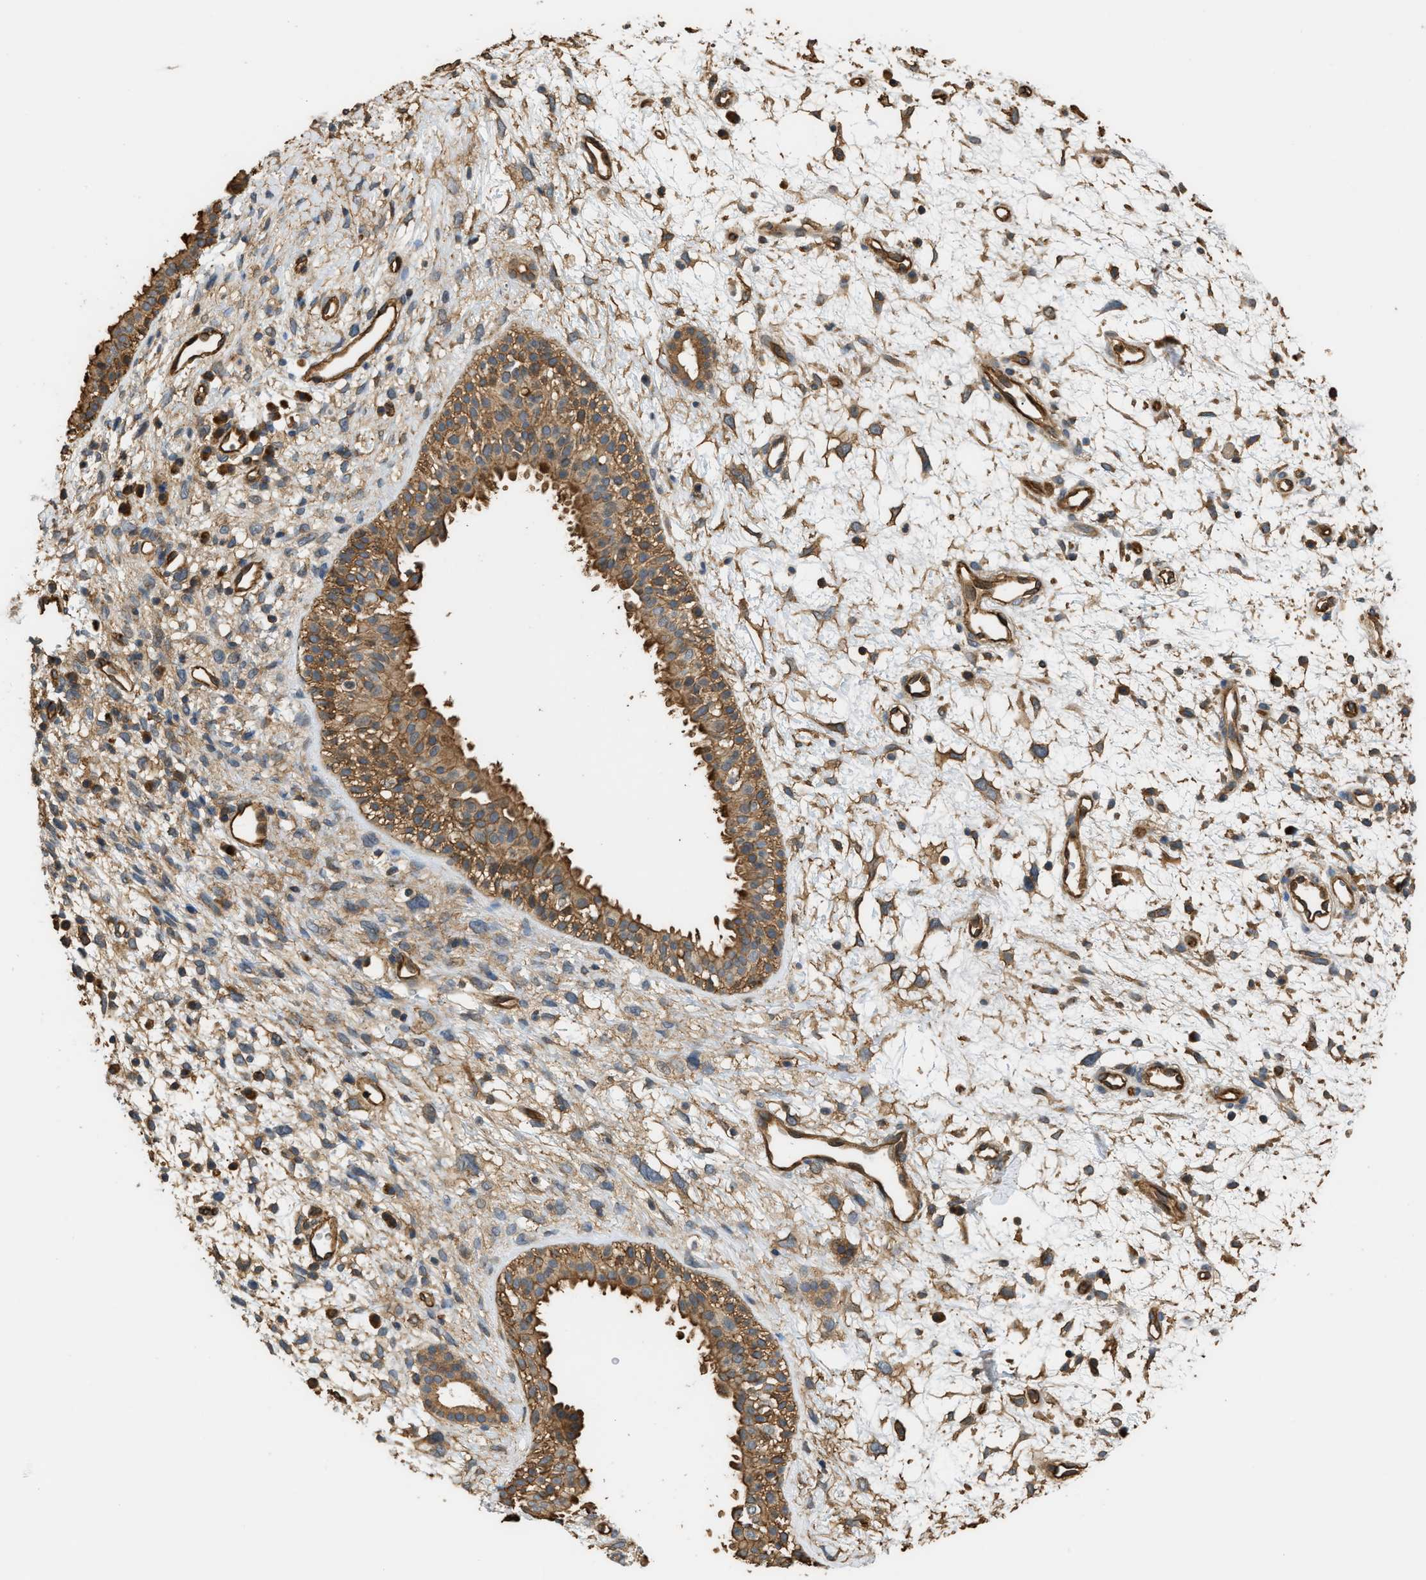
{"staining": {"intensity": "strong", "quantity": ">75%", "location": "cytoplasmic/membranous"}, "tissue": "nasopharynx", "cell_type": "Respiratory epithelial cells", "image_type": "normal", "snomed": [{"axis": "morphology", "description": "Normal tissue, NOS"}, {"axis": "topography", "description": "Nasopharynx"}], "caption": "Nasopharynx stained with a brown dye demonstrates strong cytoplasmic/membranous positive staining in about >75% of respiratory epithelial cells.", "gene": "DDHD2", "patient": {"sex": "male", "age": 22}}